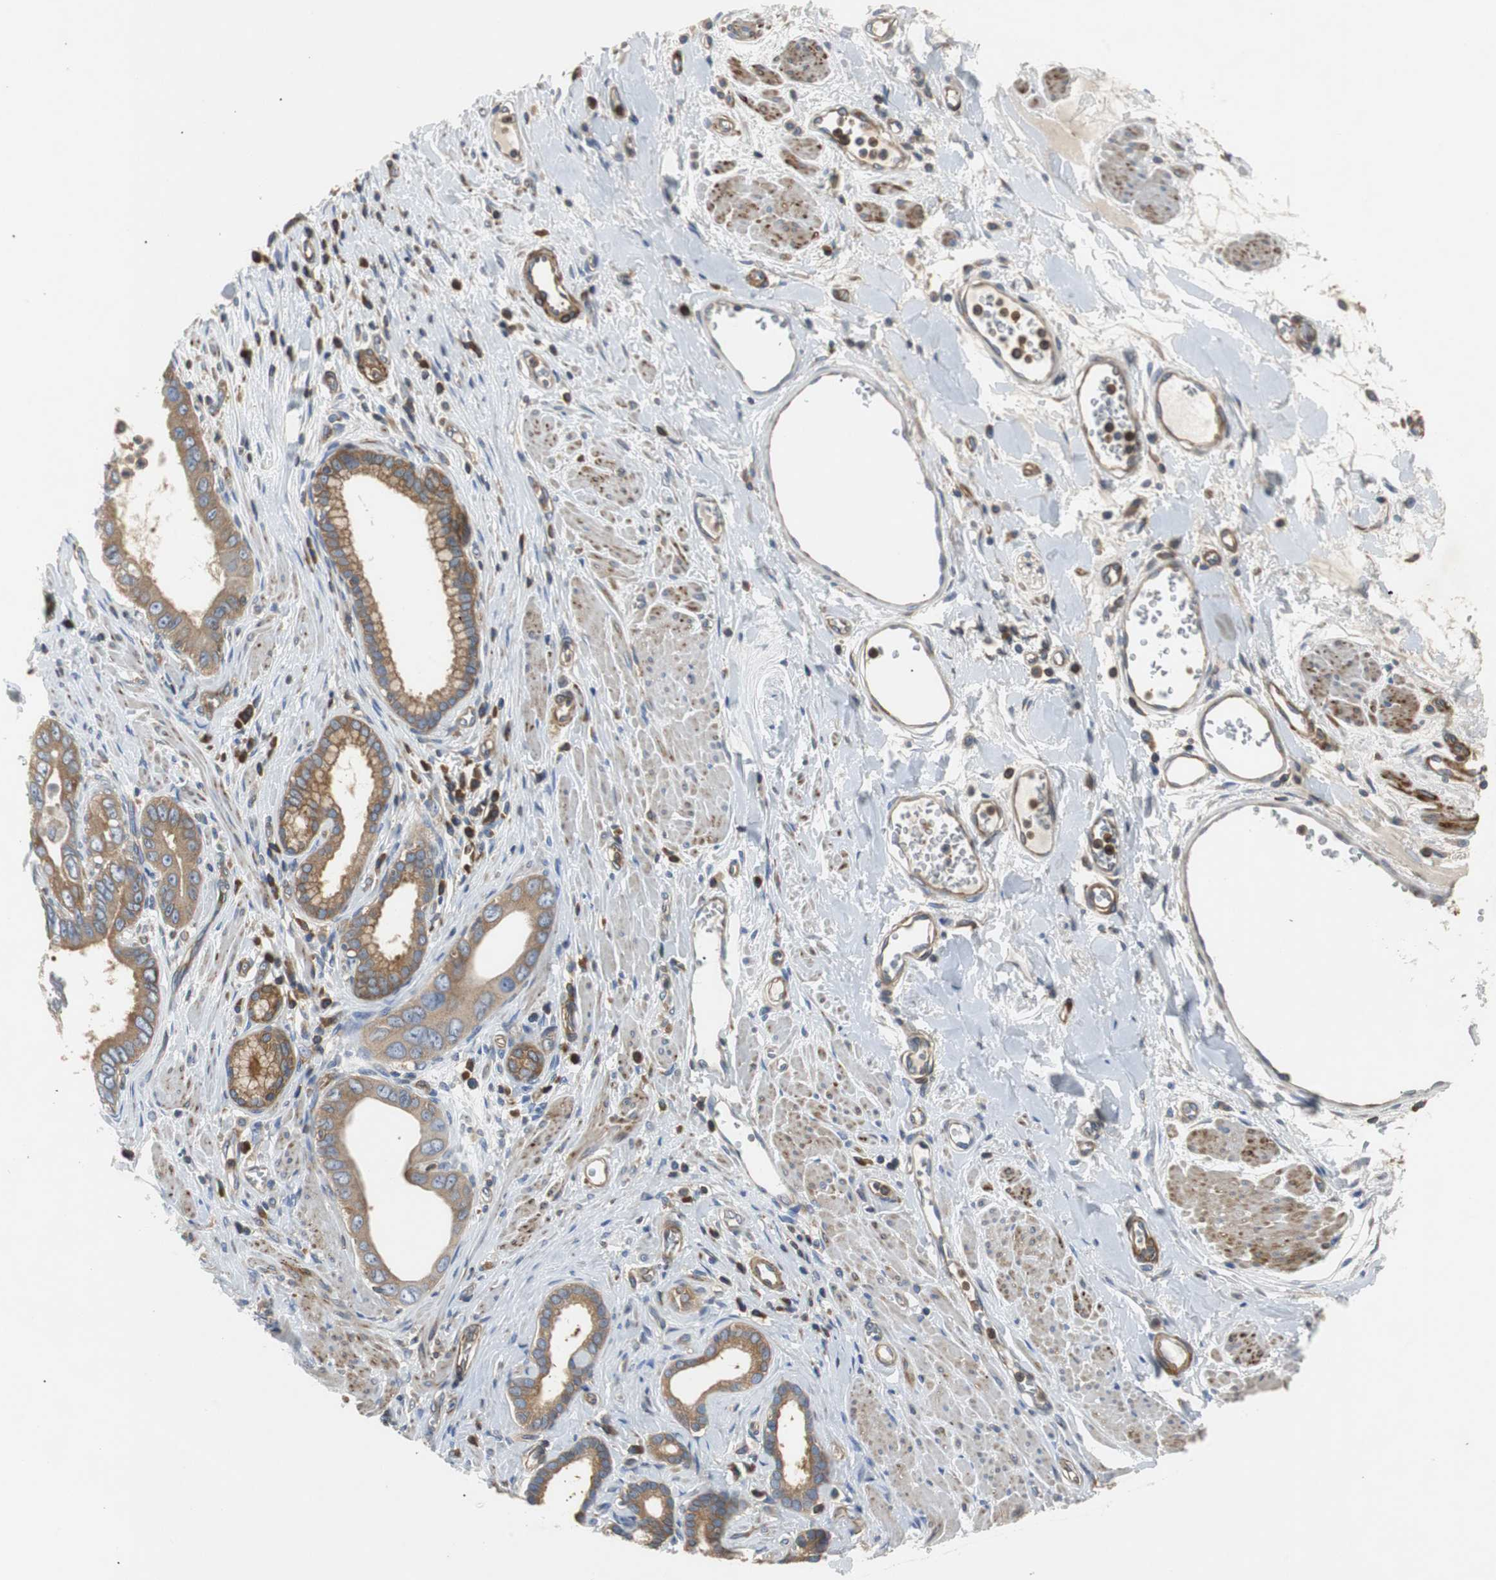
{"staining": {"intensity": "moderate", "quantity": "25%-75%", "location": "cytoplasmic/membranous"}, "tissue": "pancreatic cancer", "cell_type": "Tumor cells", "image_type": "cancer", "snomed": [{"axis": "morphology", "description": "Normal tissue, NOS"}, {"axis": "topography", "description": "Lymph node"}], "caption": "The immunohistochemical stain shows moderate cytoplasmic/membranous positivity in tumor cells of pancreatic cancer tissue. The staining is performed using DAB (3,3'-diaminobenzidine) brown chromogen to label protein expression. The nuclei are counter-stained blue using hematoxylin.", "gene": "GYS1", "patient": {"sex": "male", "age": 50}}